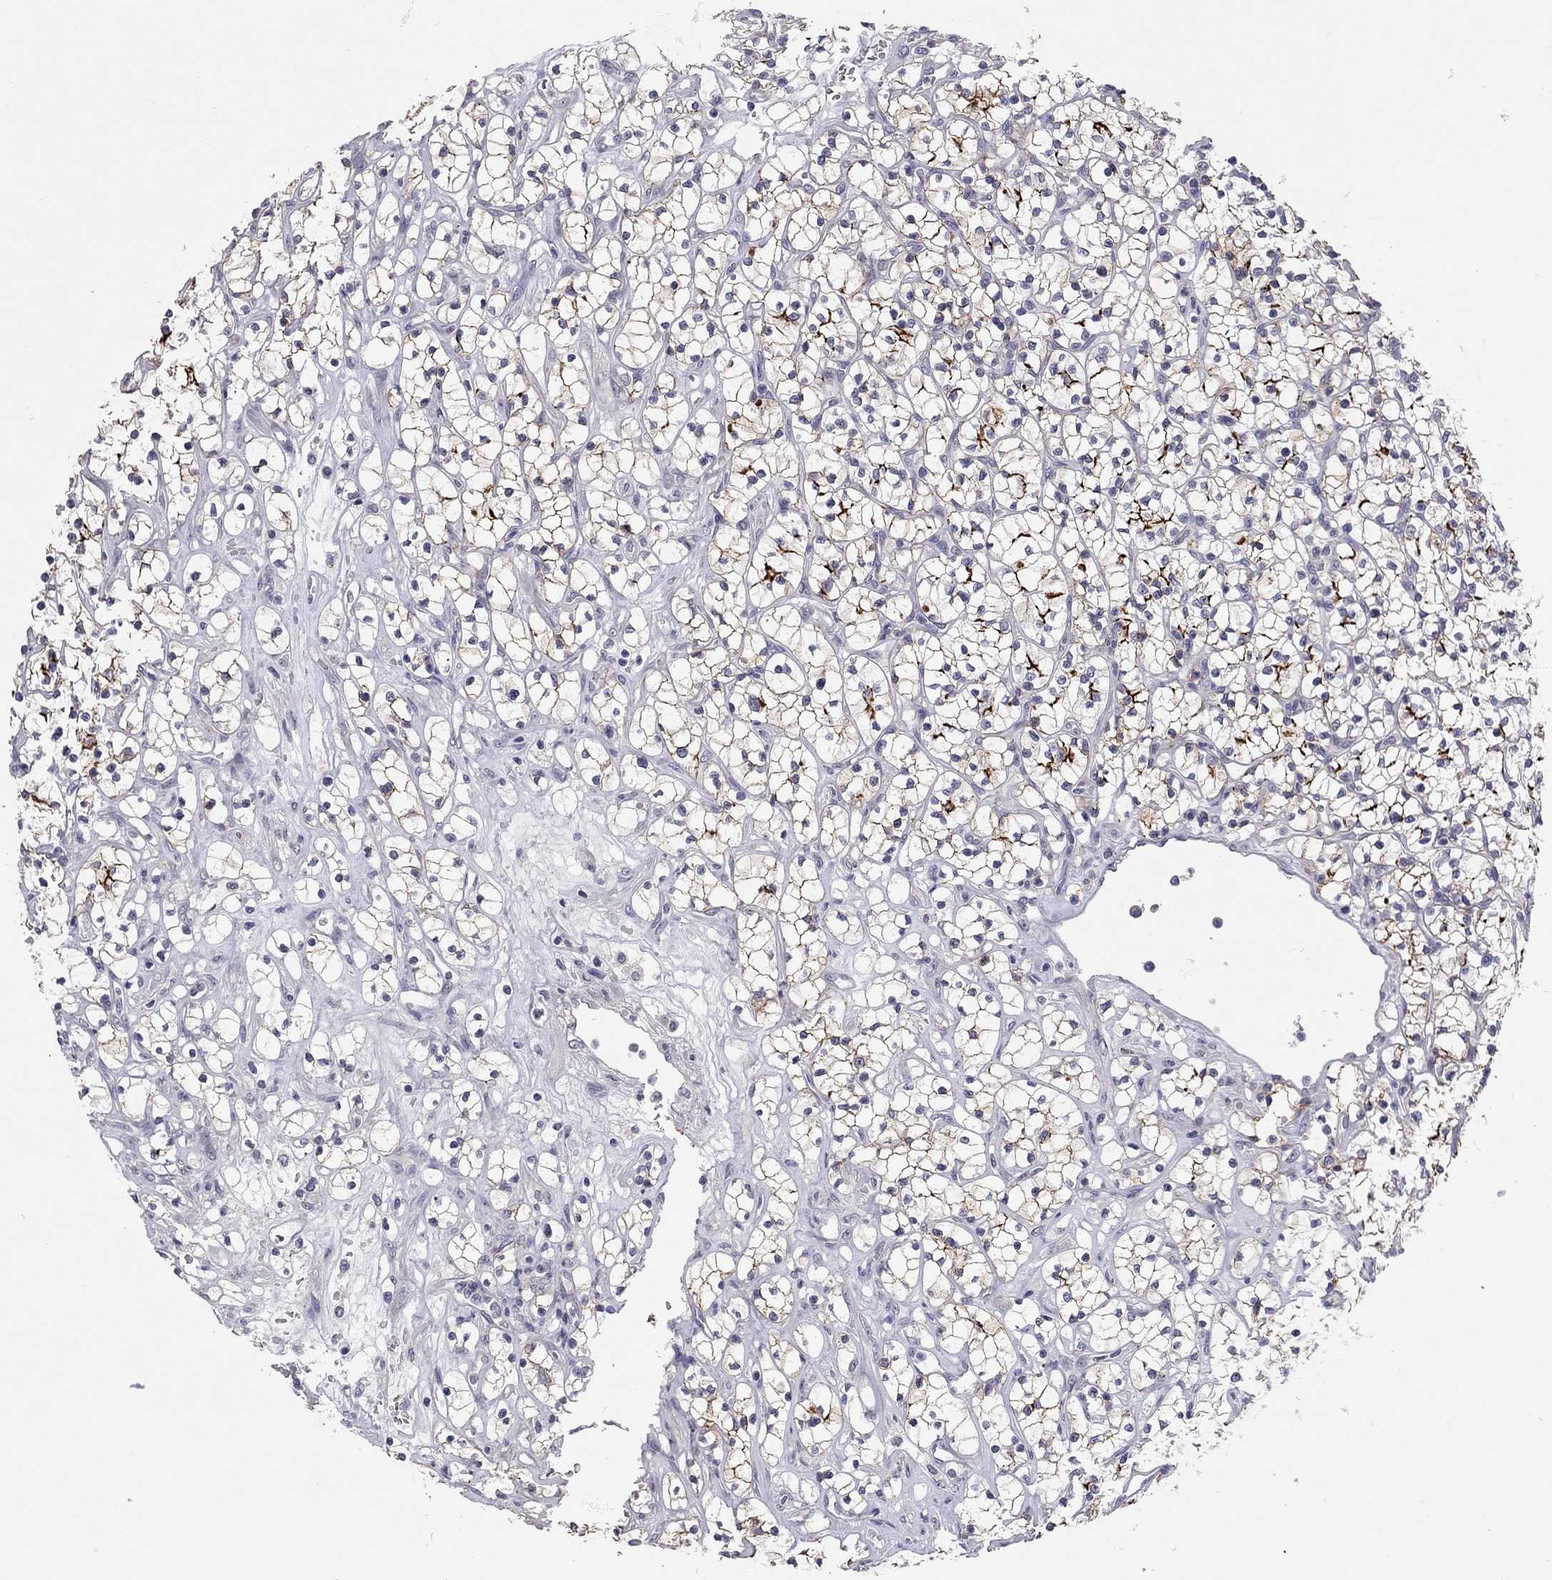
{"staining": {"intensity": "strong", "quantity": "25%-75%", "location": "cytoplasmic/membranous"}, "tissue": "renal cancer", "cell_type": "Tumor cells", "image_type": "cancer", "snomed": [{"axis": "morphology", "description": "Adenocarcinoma, NOS"}, {"axis": "topography", "description": "Kidney"}], "caption": "This micrograph reveals immunohistochemistry staining of renal adenocarcinoma, with high strong cytoplasmic/membranous positivity in about 25%-75% of tumor cells.", "gene": "SCARB1", "patient": {"sex": "female", "age": 64}}